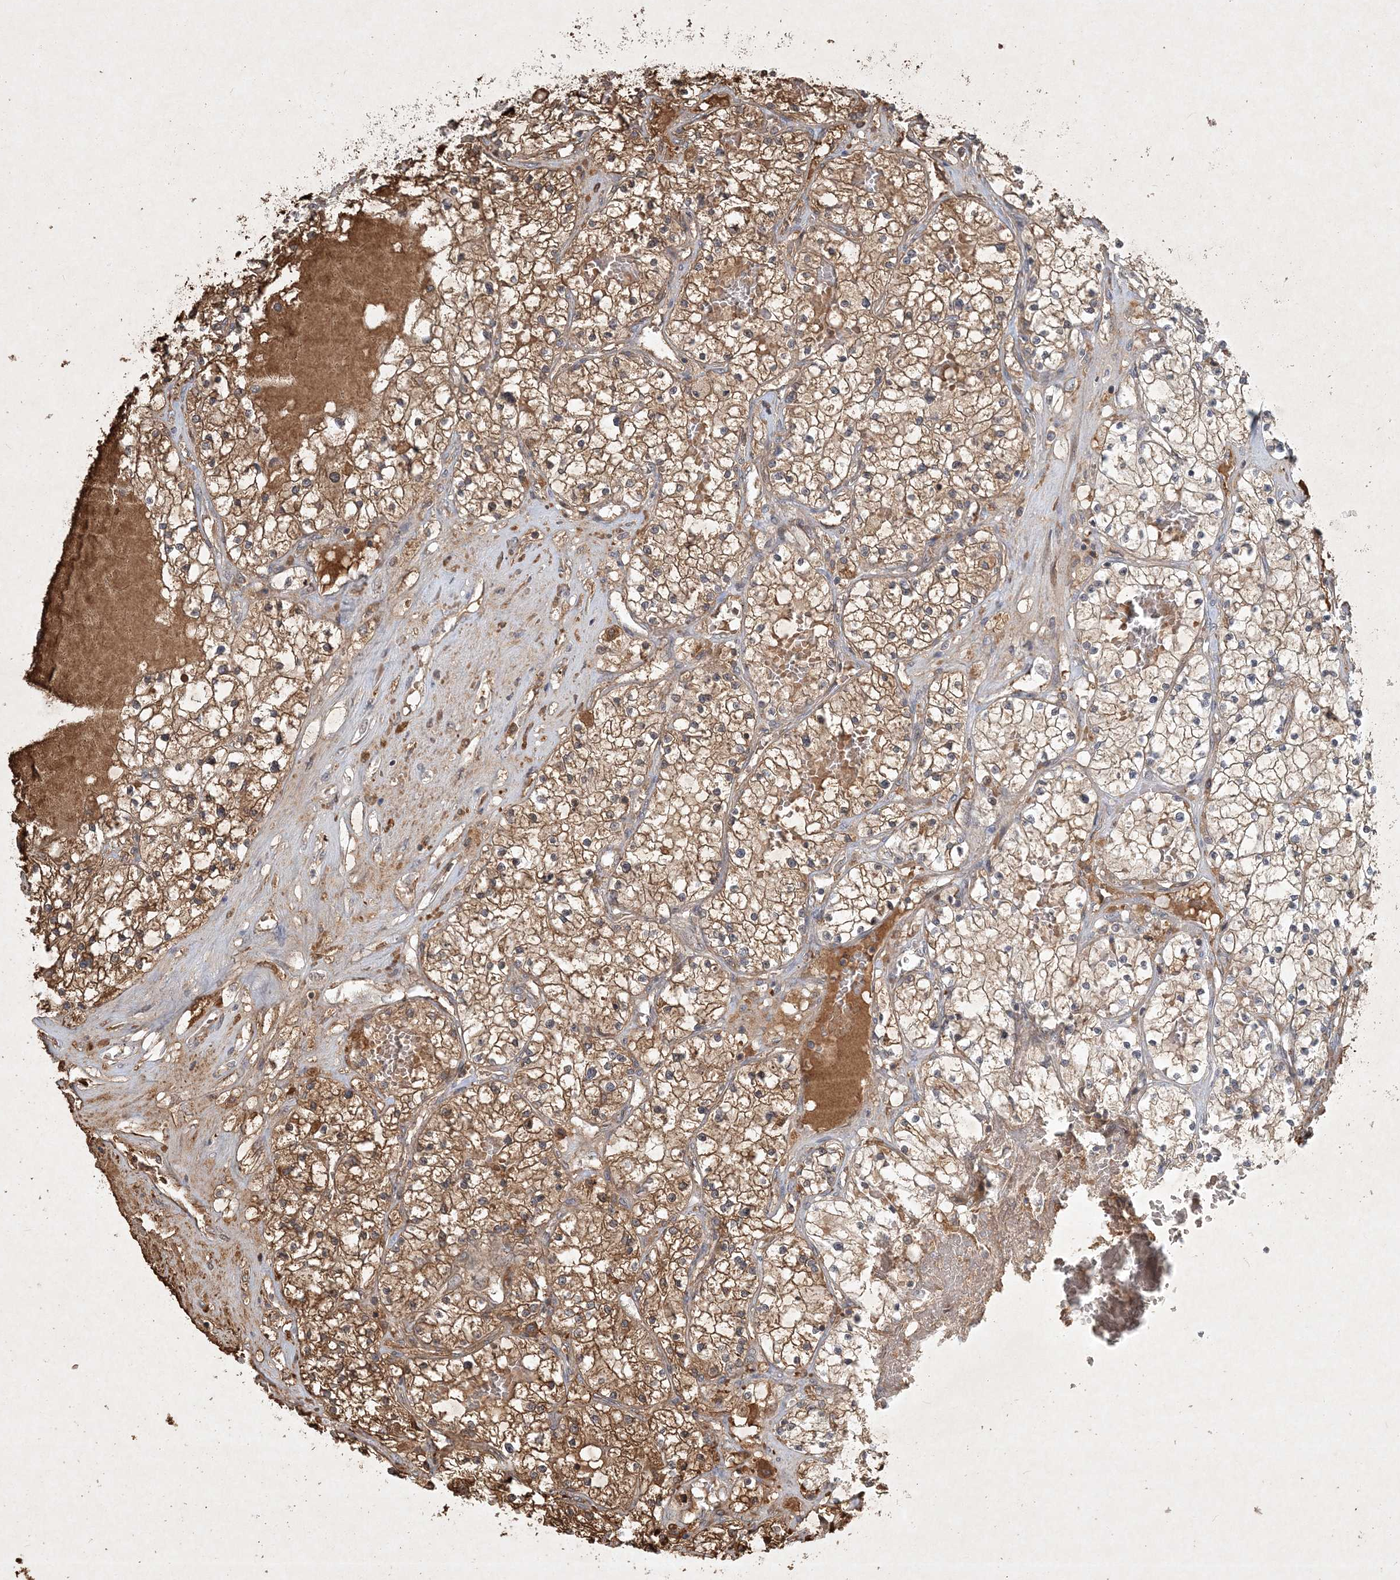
{"staining": {"intensity": "moderate", "quantity": ">75%", "location": "cytoplasmic/membranous"}, "tissue": "renal cancer", "cell_type": "Tumor cells", "image_type": "cancer", "snomed": [{"axis": "morphology", "description": "Normal tissue, NOS"}, {"axis": "morphology", "description": "Adenocarcinoma, NOS"}, {"axis": "topography", "description": "Kidney"}], "caption": "This histopathology image shows IHC staining of human adenocarcinoma (renal), with medium moderate cytoplasmic/membranous positivity in approximately >75% of tumor cells.", "gene": "TNFAIP6", "patient": {"sex": "male", "age": 68}}